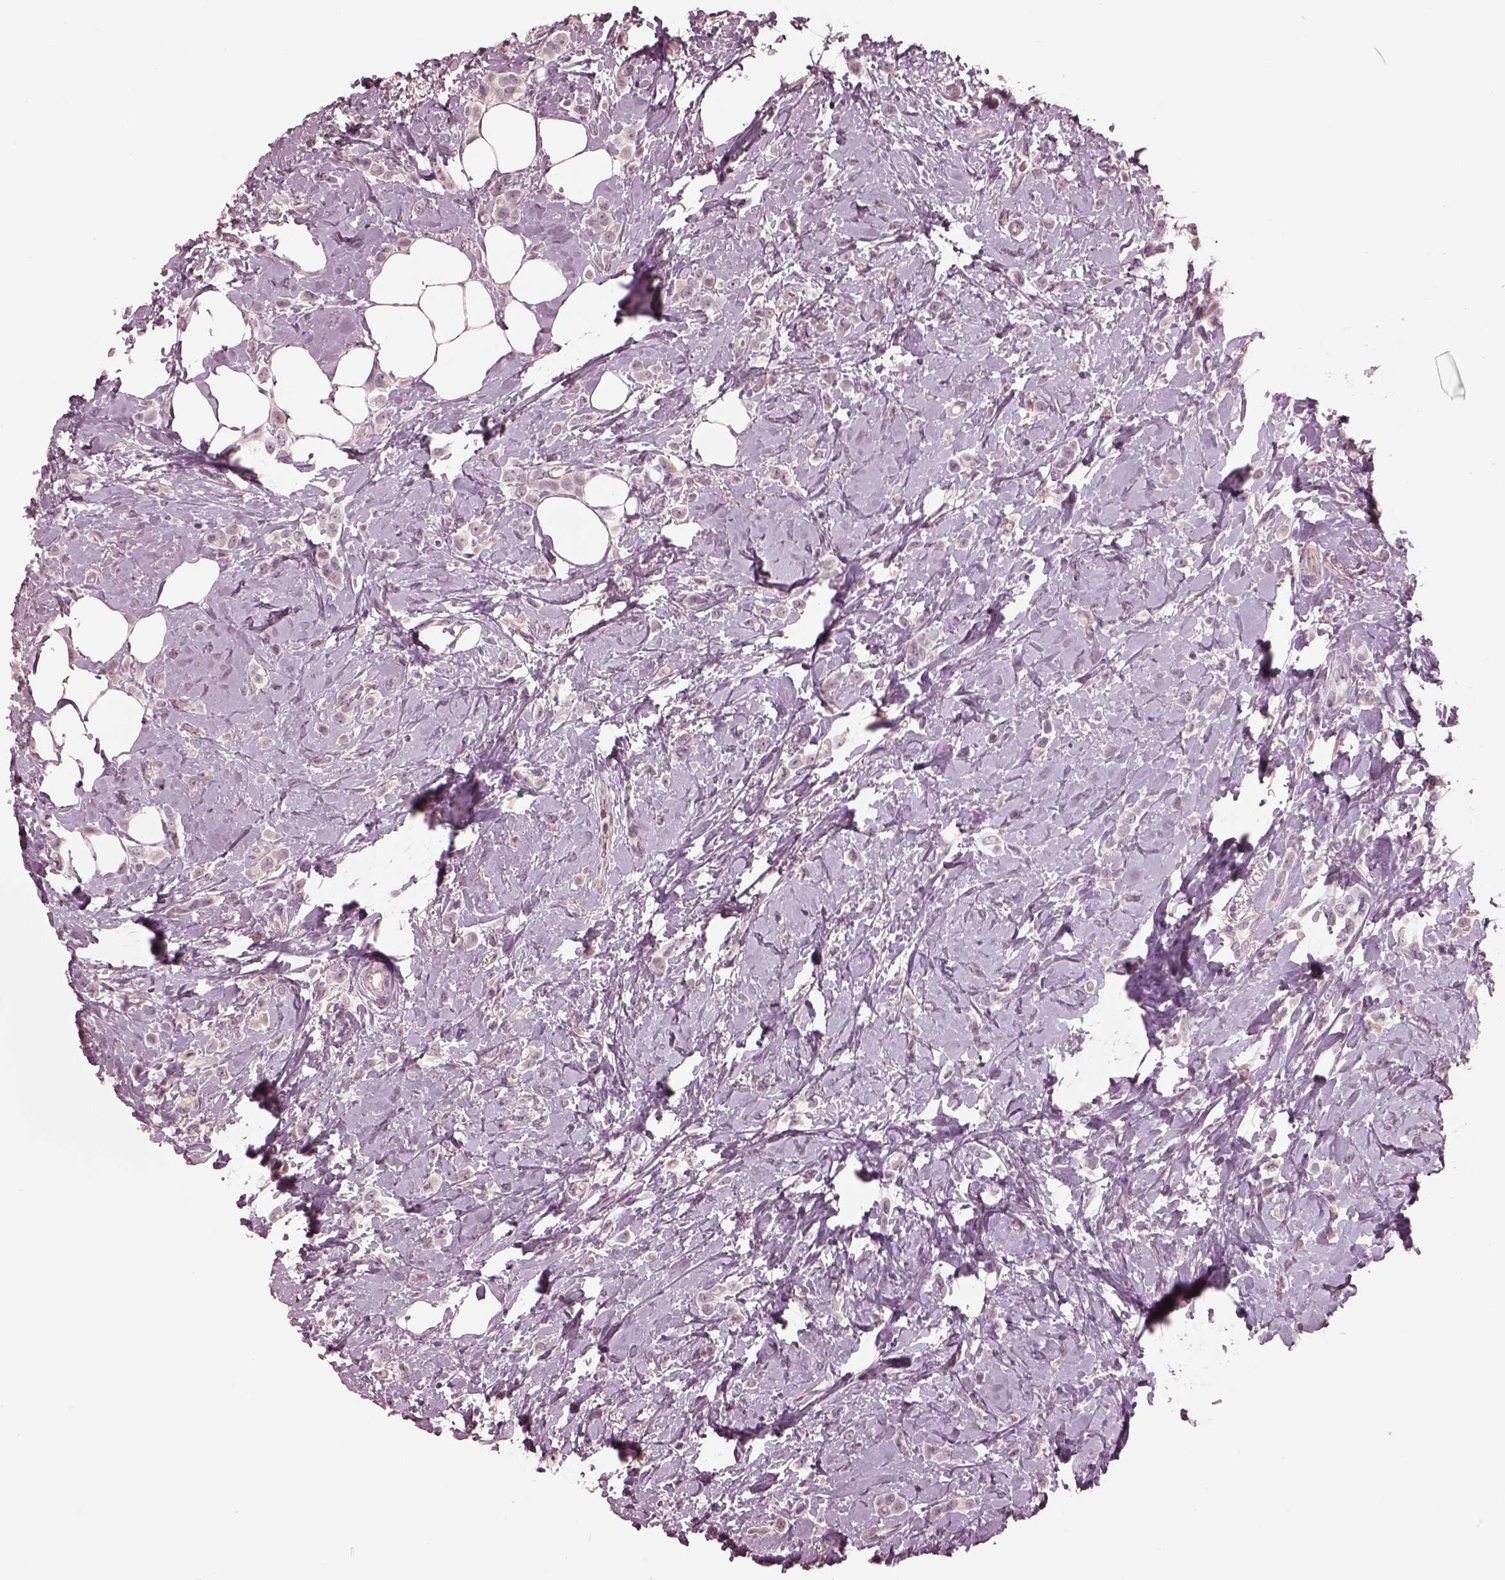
{"staining": {"intensity": "negative", "quantity": "none", "location": "none"}, "tissue": "breast cancer", "cell_type": "Tumor cells", "image_type": "cancer", "snomed": [{"axis": "morphology", "description": "Lobular carcinoma"}, {"axis": "topography", "description": "Breast"}], "caption": "Immunohistochemistry of human breast lobular carcinoma displays no staining in tumor cells.", "gene": "IQCG", "patient": {"sex": "female", "age": 66}}